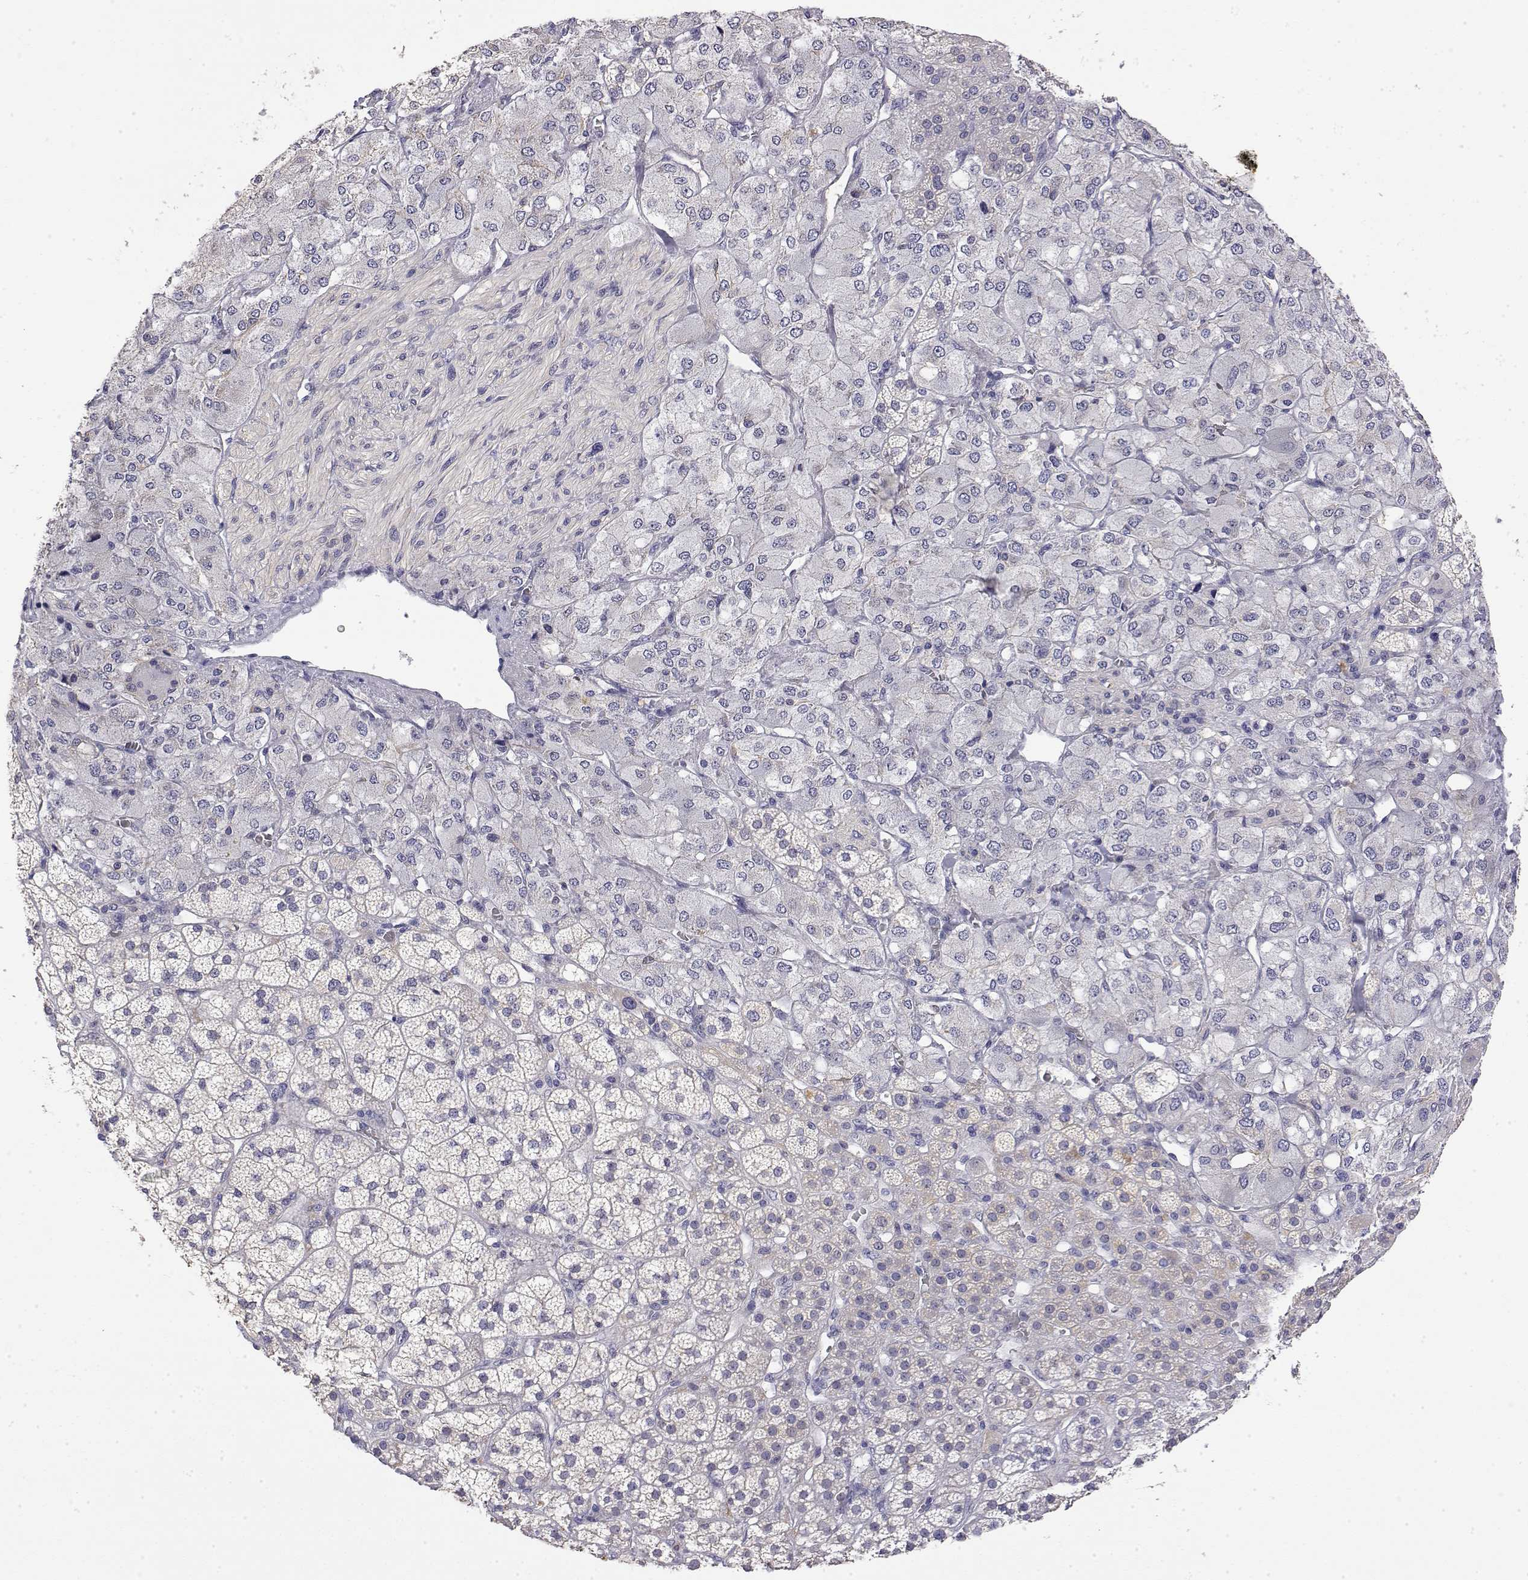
{"staining": {"intensity": "negative", "quantity": "none", "location": "none"}, "tissue": "adrenal gland", "cell_type": "Glandular cells", "image_type": "normal", "snomed": [{"axis": "morphology", "description": "Normal tissue, NOS"}, {"axis": "topography", "description": "Adrenal gland"}], "caption": "Glandular cells show no significant expression in normal adrenal gland.", "gene": "LY6D", "patient": {"sex": "female", "age": 60}}